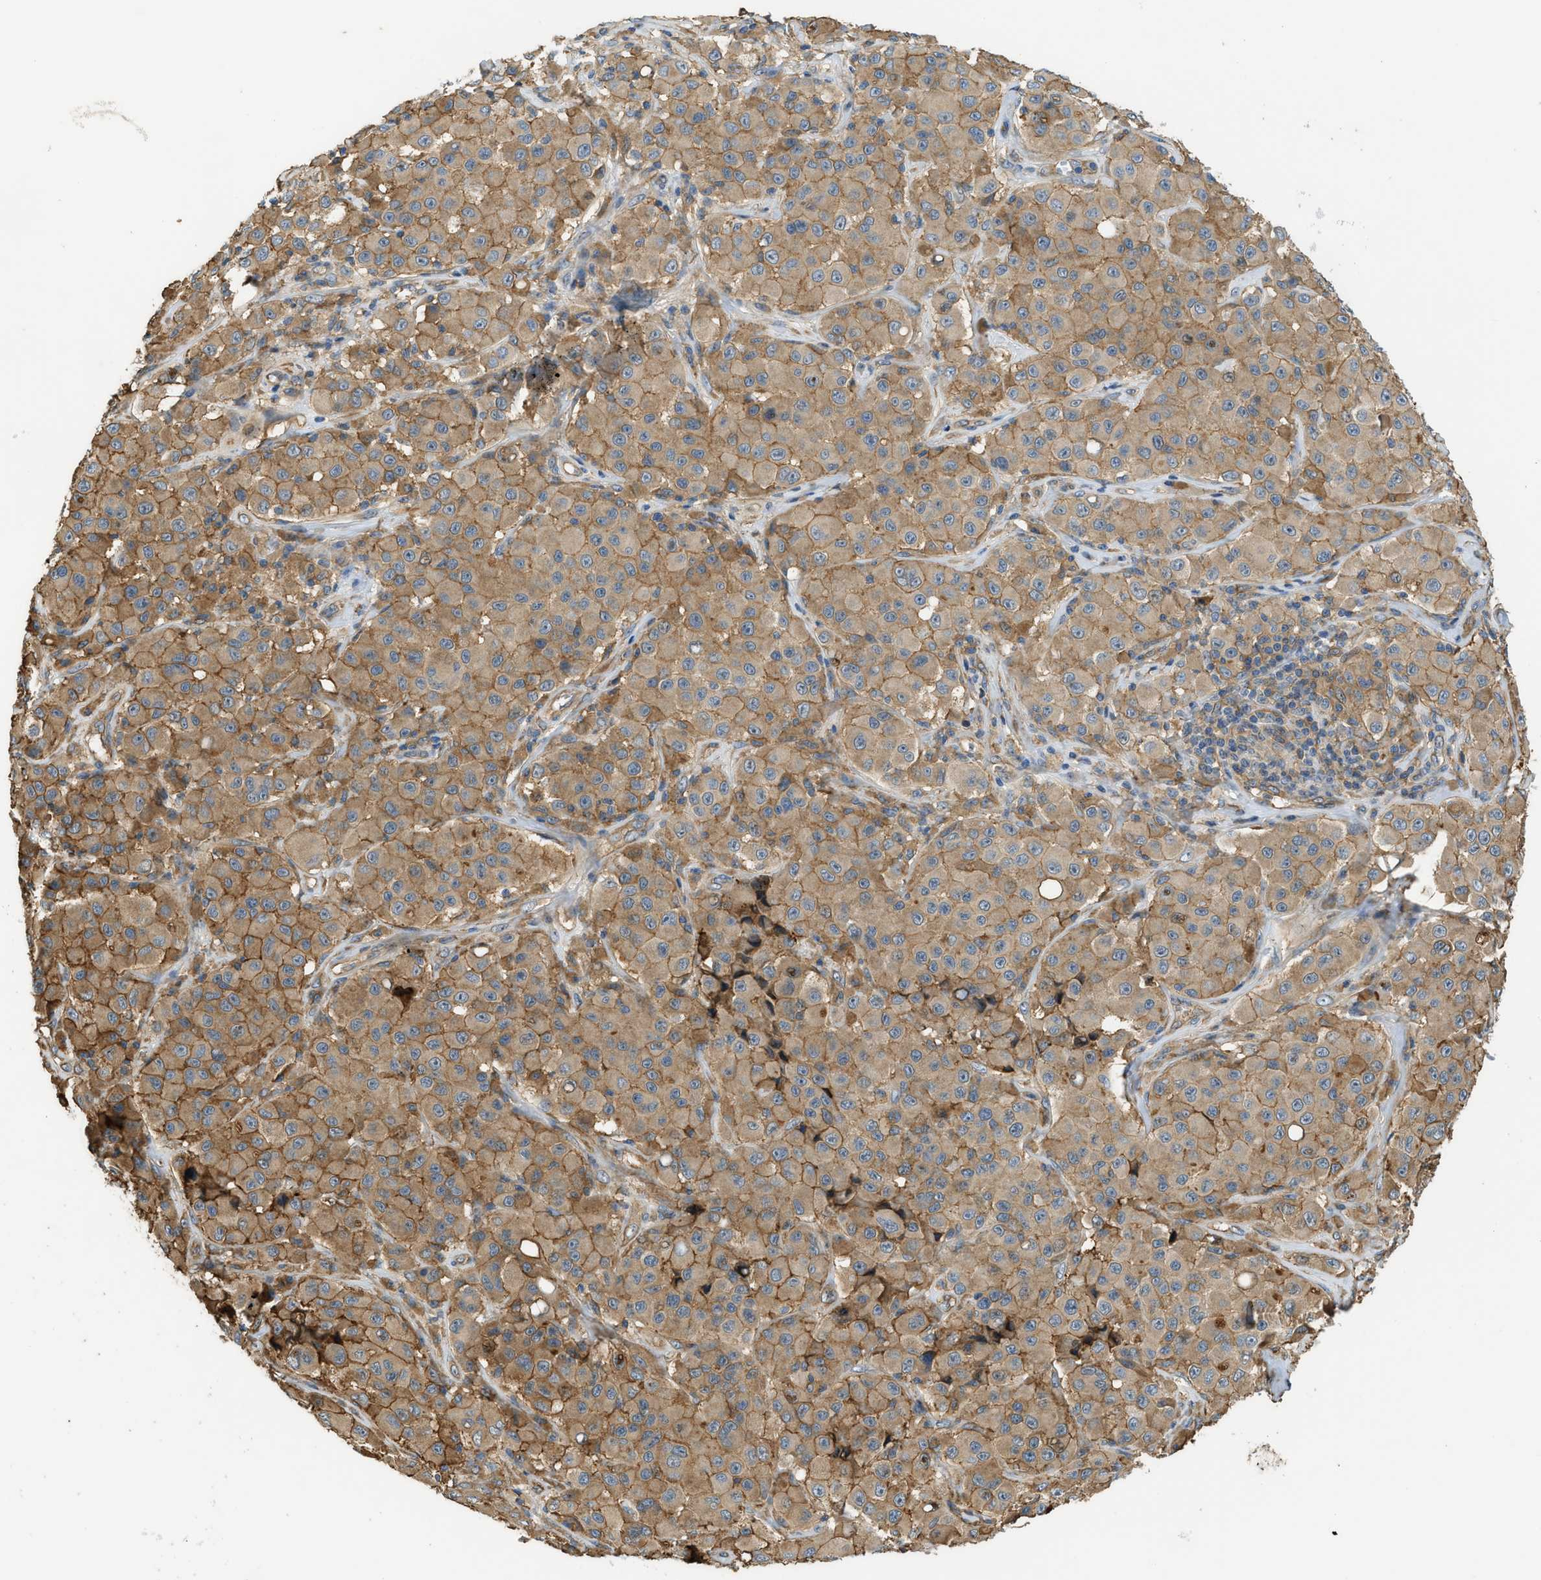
{"staining": {"intensity": "moderate", "quantity": ">75%", "location": "cytoplasmic/membranous"}, "tissue": "melanoma", "cell_type": "Tumor cells", "image_type": "cancer", "snomed": [{"axis": "morphology", "description": "Malignant melanoma, NOS"}, {"axis": "topography", "description": "Skin"}], "caption": "IHC micrograph of malignant melanoma stained for a protein (brown), which reveals medium levels of moderate cytoplasmic/membranous staining in about >75% of tumor cells.", "gene": "DDHD2", "patient": {"sex": "male", "age": 84}}